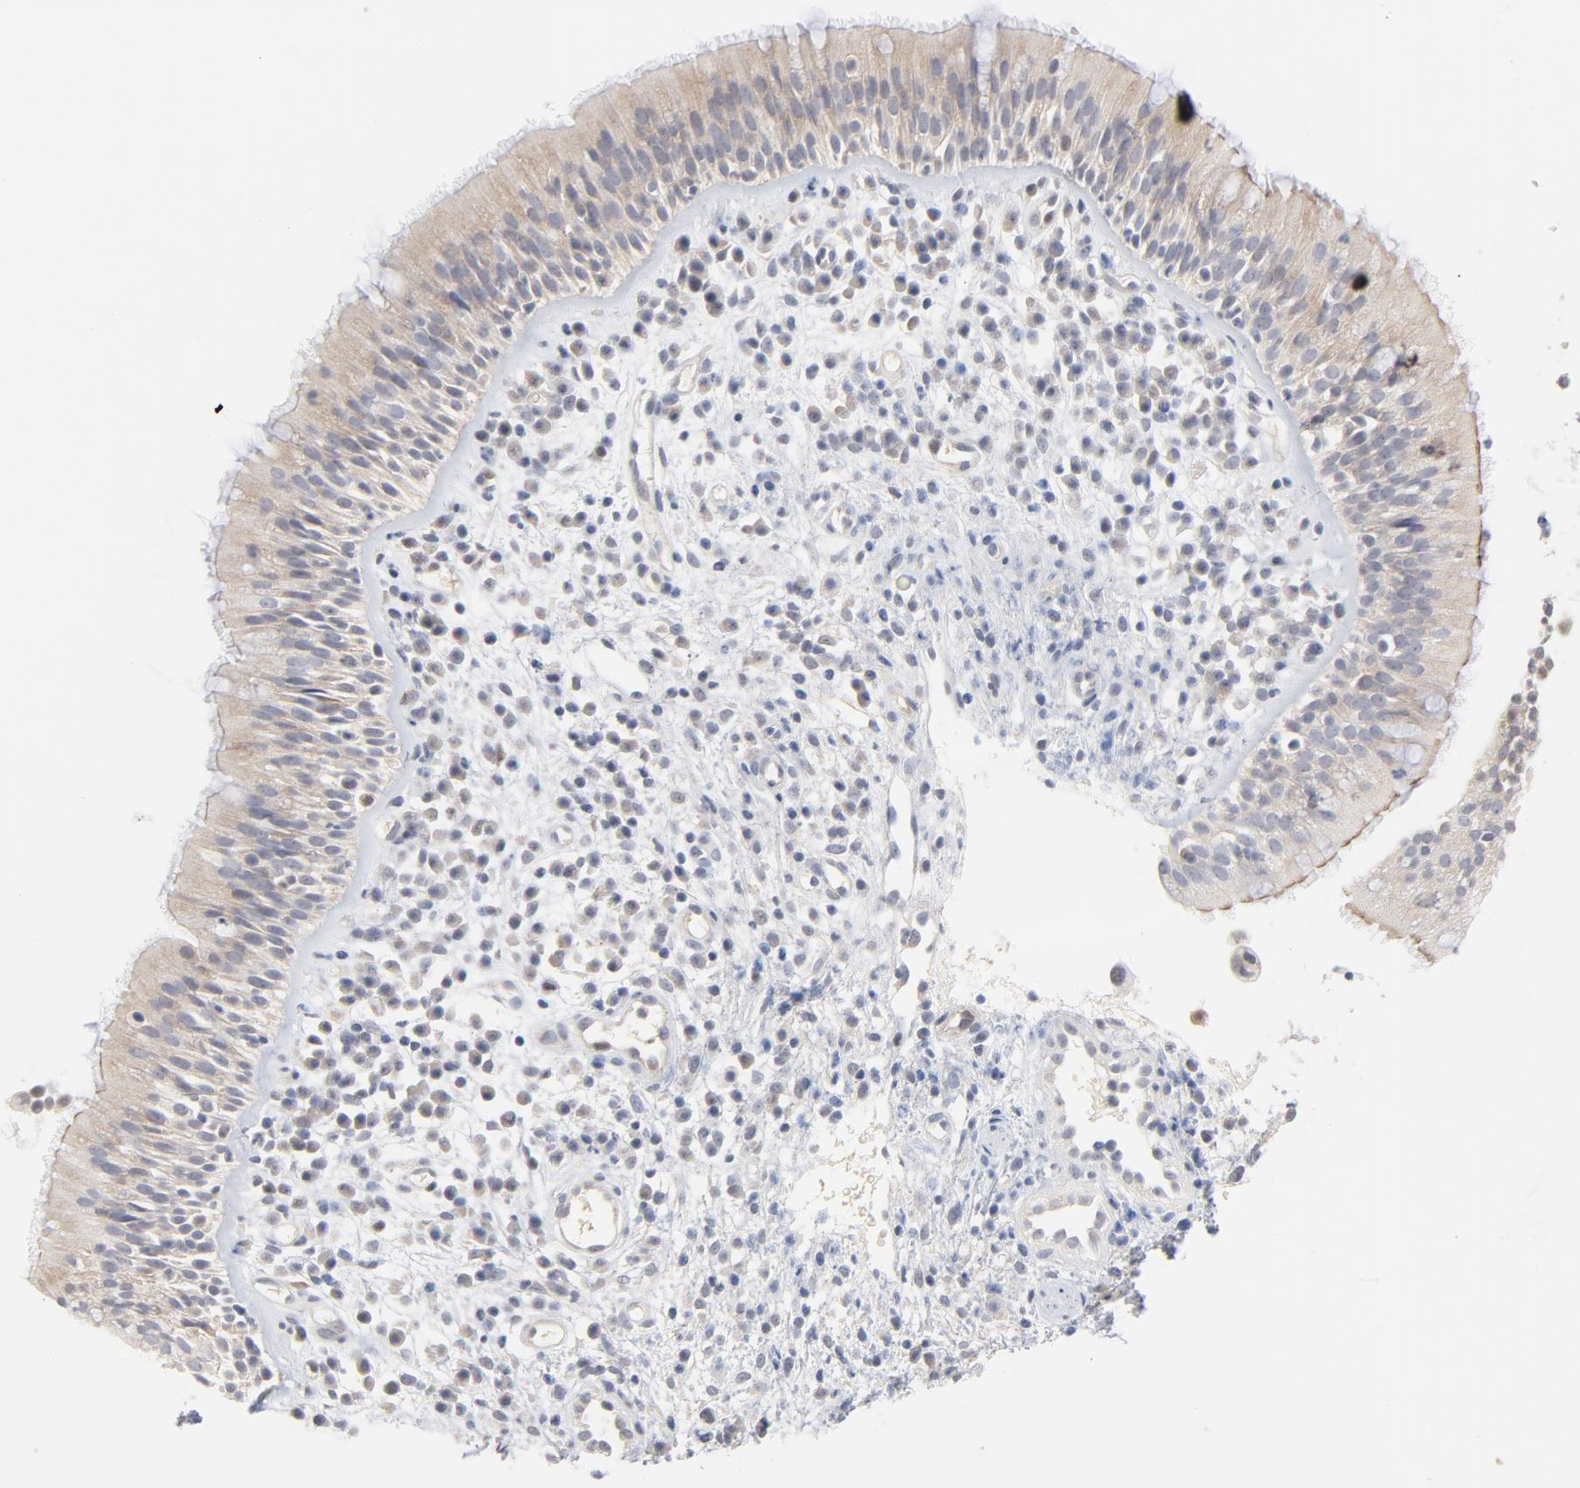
{"staining": {"intensity": "weak", "quantity": ">75%", "location": "cytoplasmic/membranous"}, "tissue": "nasopharynx", "cell_type": "Respiratory epithelial cells", "image_type": "normal", "snomed": [{"axis": "morphology", "description": "Normal tissue, NOS"}, {"axis": "morphology", "description": "Inflammation, NOS"}, {"axis": "morphology", "description": "Malignant melanoma, Metastatic site"}, {"axis": "topography", "description": "Nasopharynx"}], "caption": "Human nasopharynx stained with a protein marker shows weak staining in respiratory epithelial cells.", "gene": "UBL4A", "patient": {"sex": "female", "age": 55}}